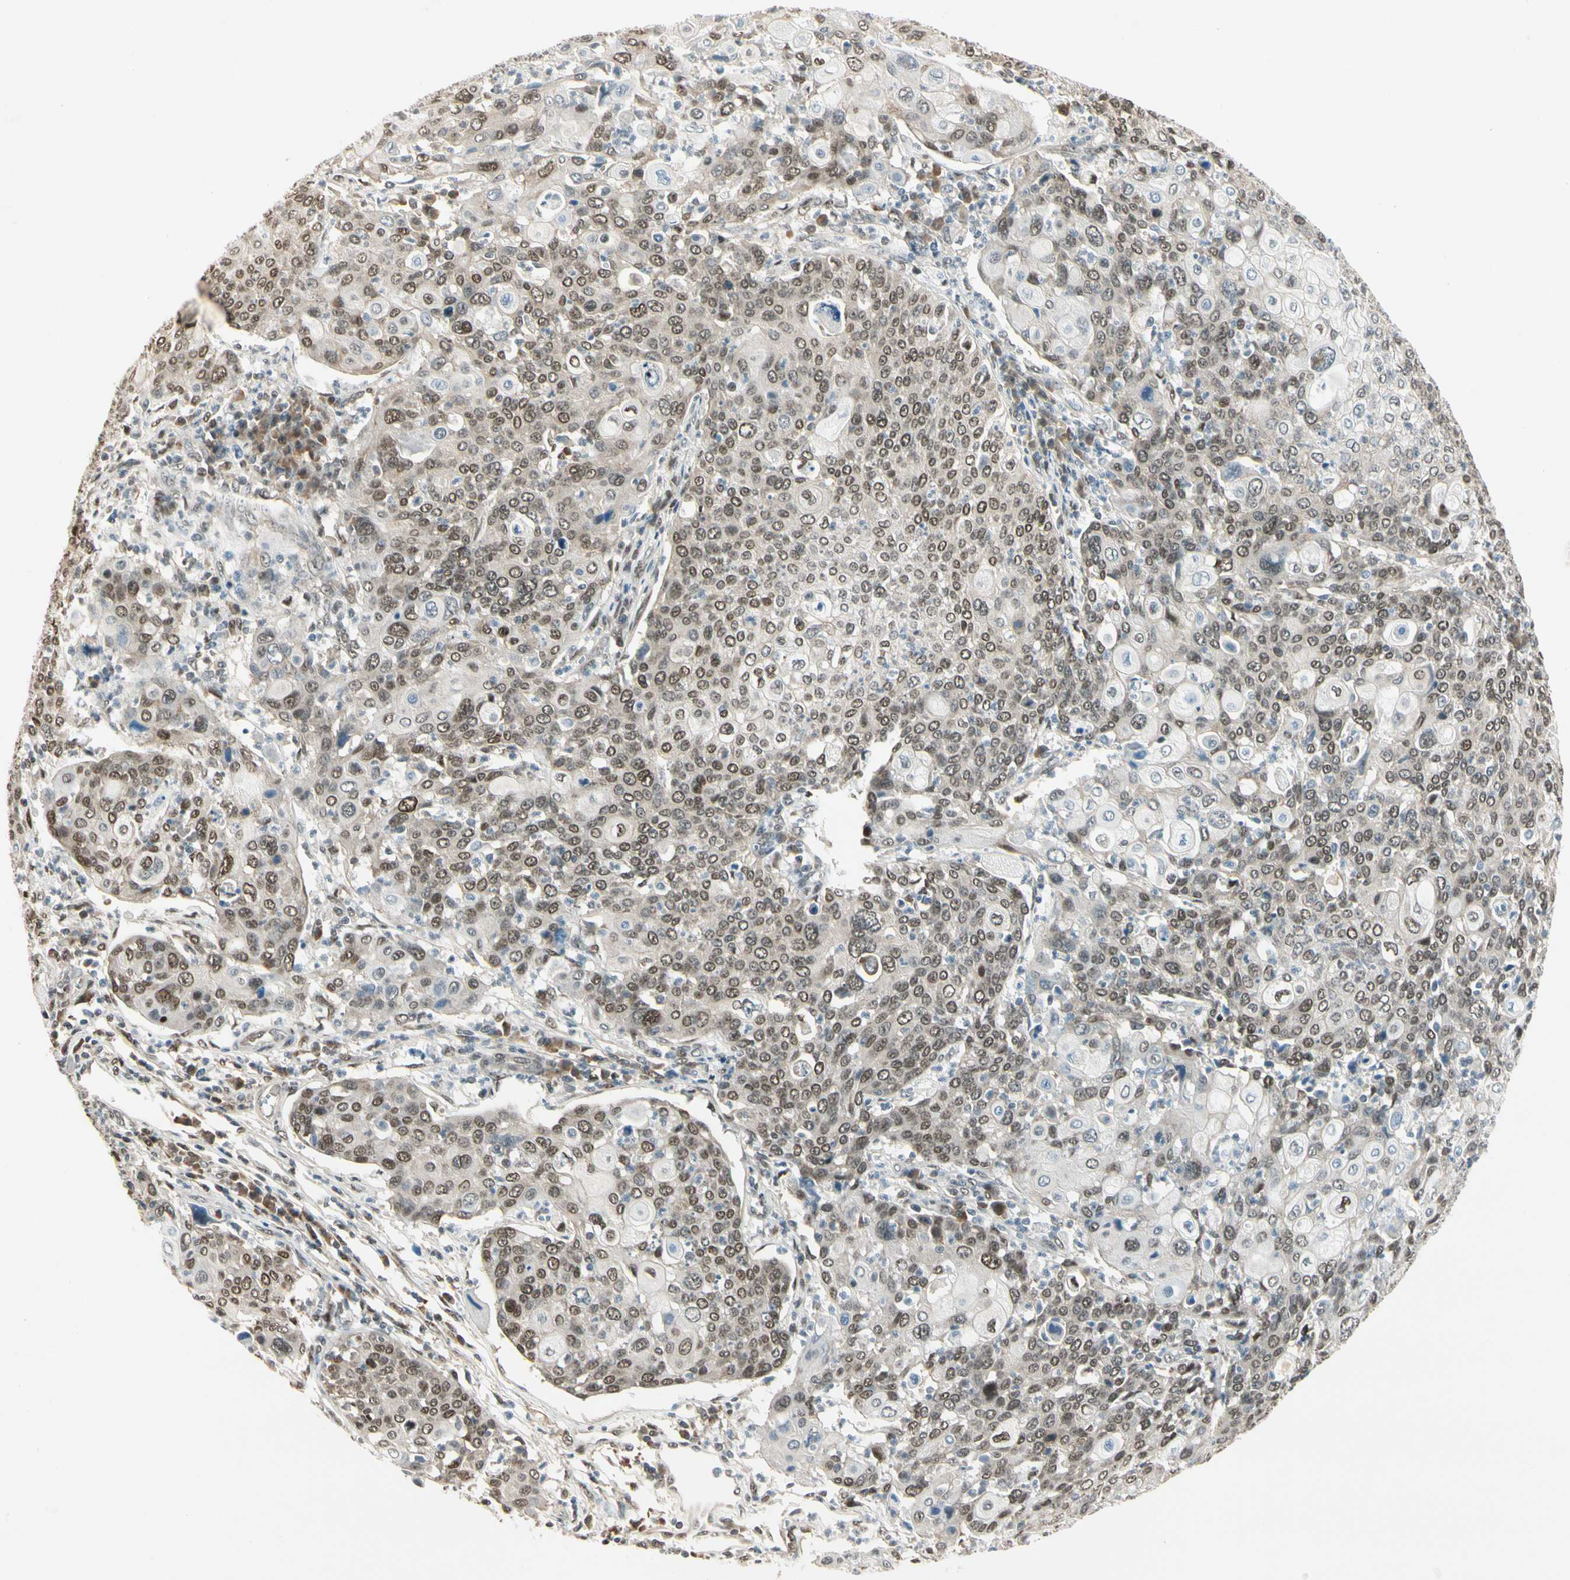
{"staining": {"intensity": "moderate", "quantity": ">75%", "location": "nuclear"}, "tissue": "cervical cancer", "cell_type": "Tumor cells", "image_type": "cancer", "snomed": [{"axis": "morphology", "description": "Squamous cell carcinoma, NOS"}, {"axis": "topography", "description": "Cervix"}], "caption": "A high-resolution photomicrograph shows immunohistochemistry staining of squamous cell carcinoma (cervical), which demonstrates moderate nuclear expression in approximately >75% of tumor cells. (brown staining indicates protein expression, while blue staining denotes nuclei).", "gene": "GTF3A", "patient": {"sex": "female", "age": 40}}